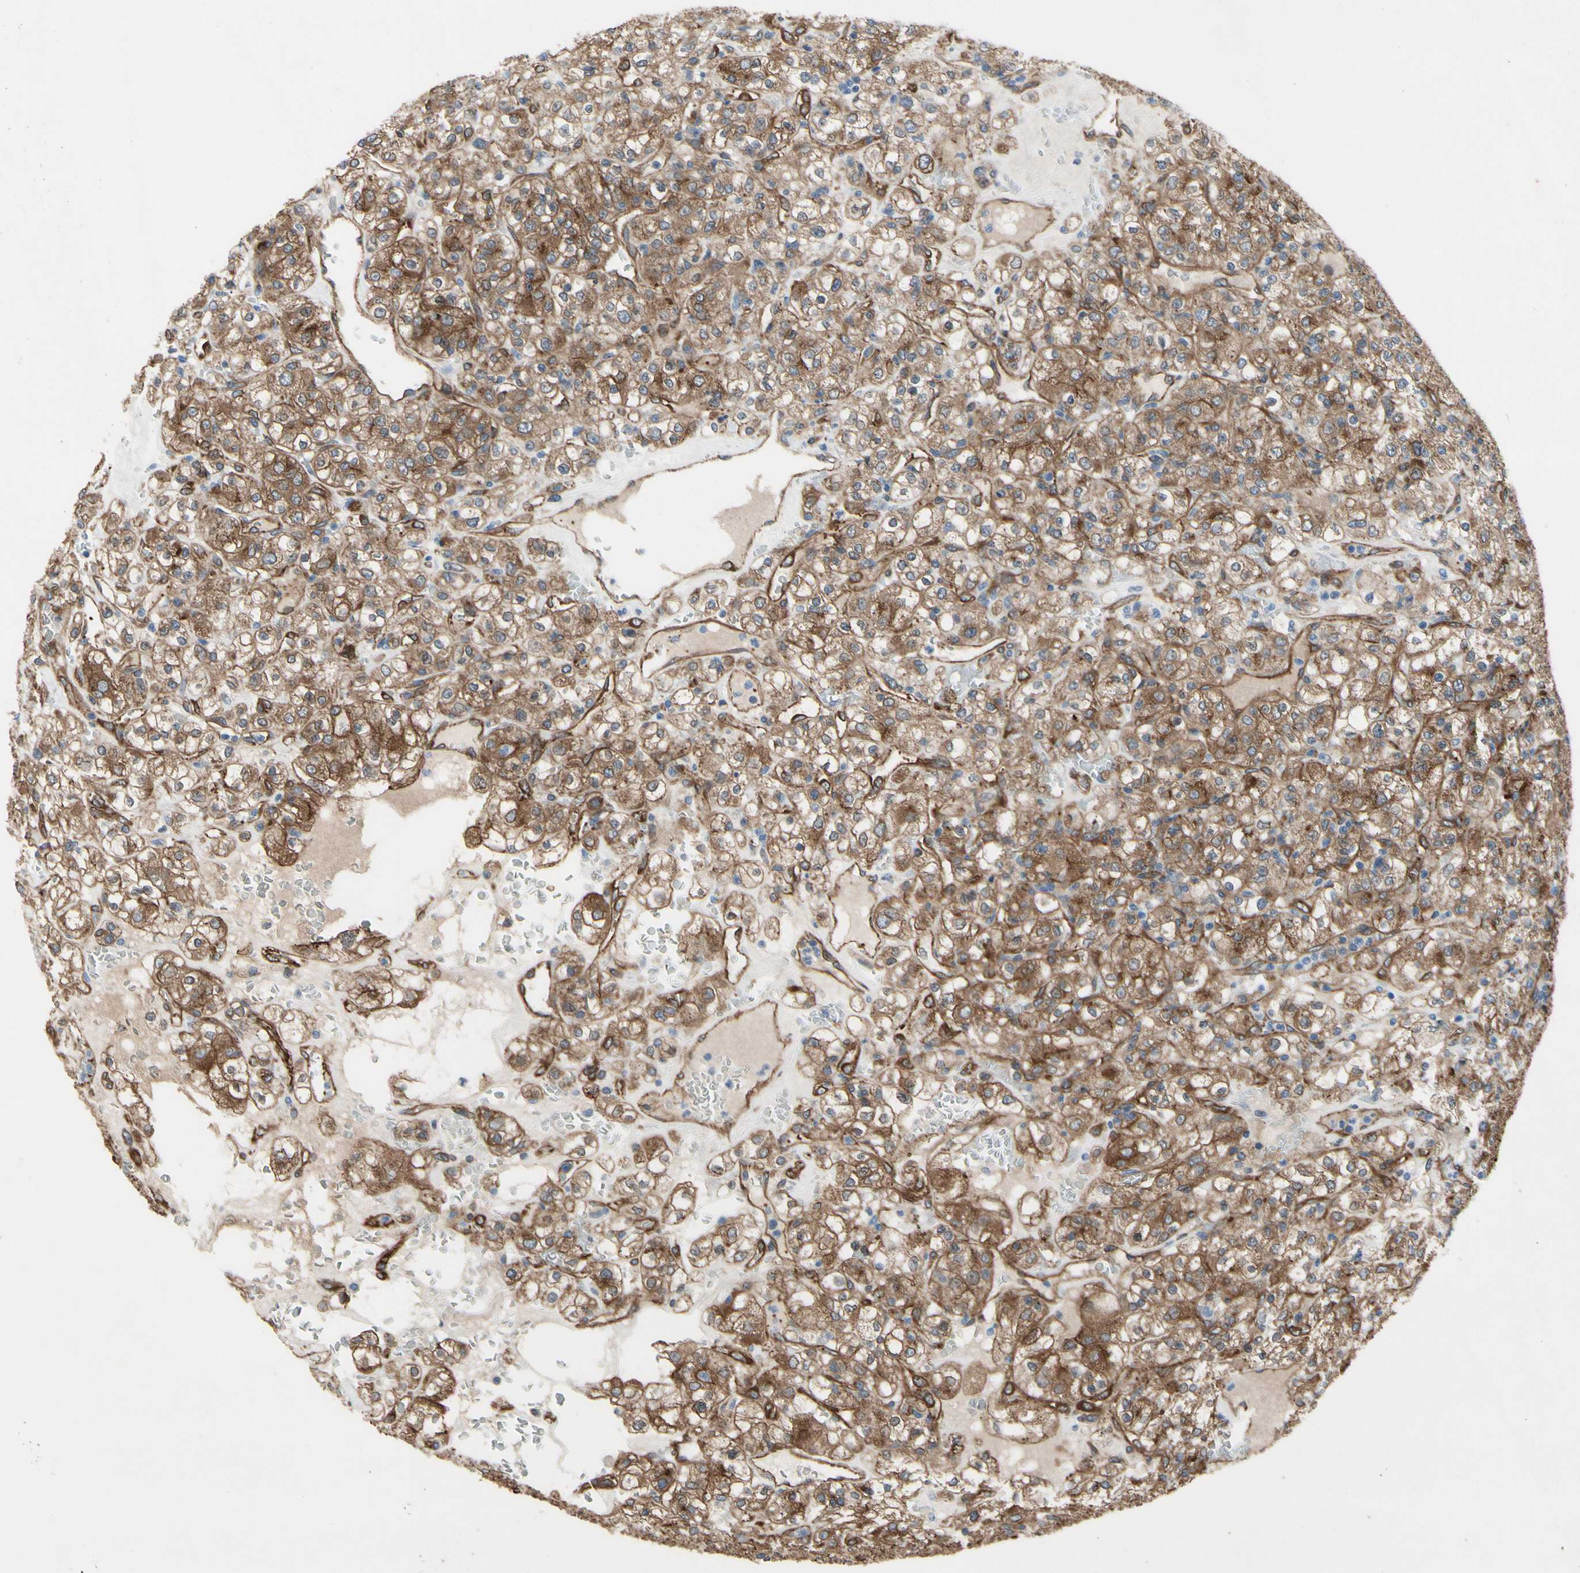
{"staining": {"intensity": "moderate", "quantity": "25%-75%", "location": "cytoplasmic/membranous"}, "tissue": "renal cancer", "cell_type": "Tumor cells", "image_type": "cancer", "snomed": [{"axis": "morphology", "description": "Normal tissue, NOS"}, {"axis": "morphology", "description": "Adenocarcinoma, NOS"}, {"axis": "topography", "description": "Kidney"}], "caption": "Immunohistochemical staining of adenocarcinoma (renal) demonstrates medium levels of moderate cytoplasmic/membranous staining in about 25%-75% of tumor cells.", "gene": "CTTNBP2", "patient": {"sex": "female", "age": 72}}